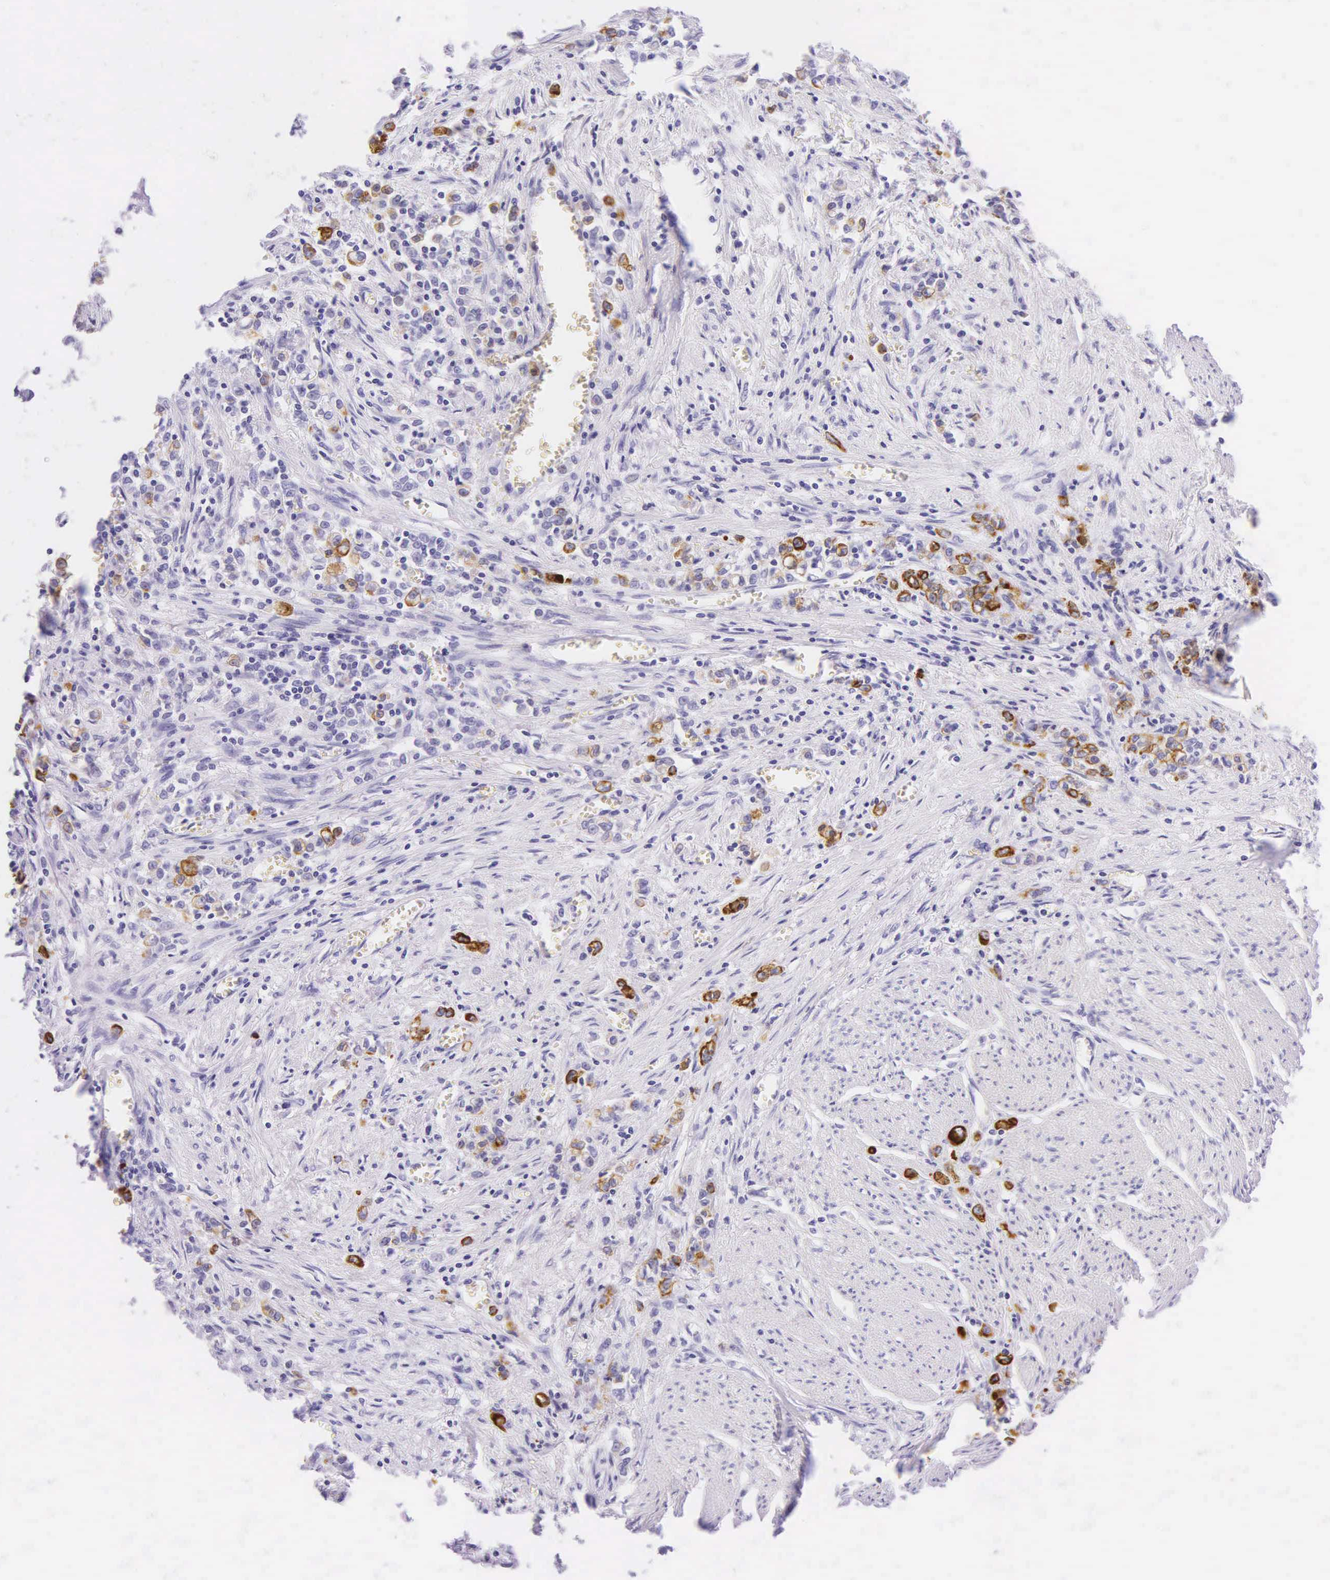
{"staining": {"intensity": "strong", "quantity": ">75%", "location": "cytoplasmic/membranous"}, "tissue": "stomach cancer", "cell_type": "Tumor cells", "image_type": "cancer", "snomed": [{"axis": "morphology", "description": "Adenocarcinoma, NOS"}, {"axis": "topography", "description": "Stomach"}], "caption": "A micrograph of human adenocarcinoma (stomach) stained for a protein exhibits strong cytoplasmic/membranous brown staining in tumor cells.", "gene": "KRT20", "patient": {"sex": "male", "age": 72}}